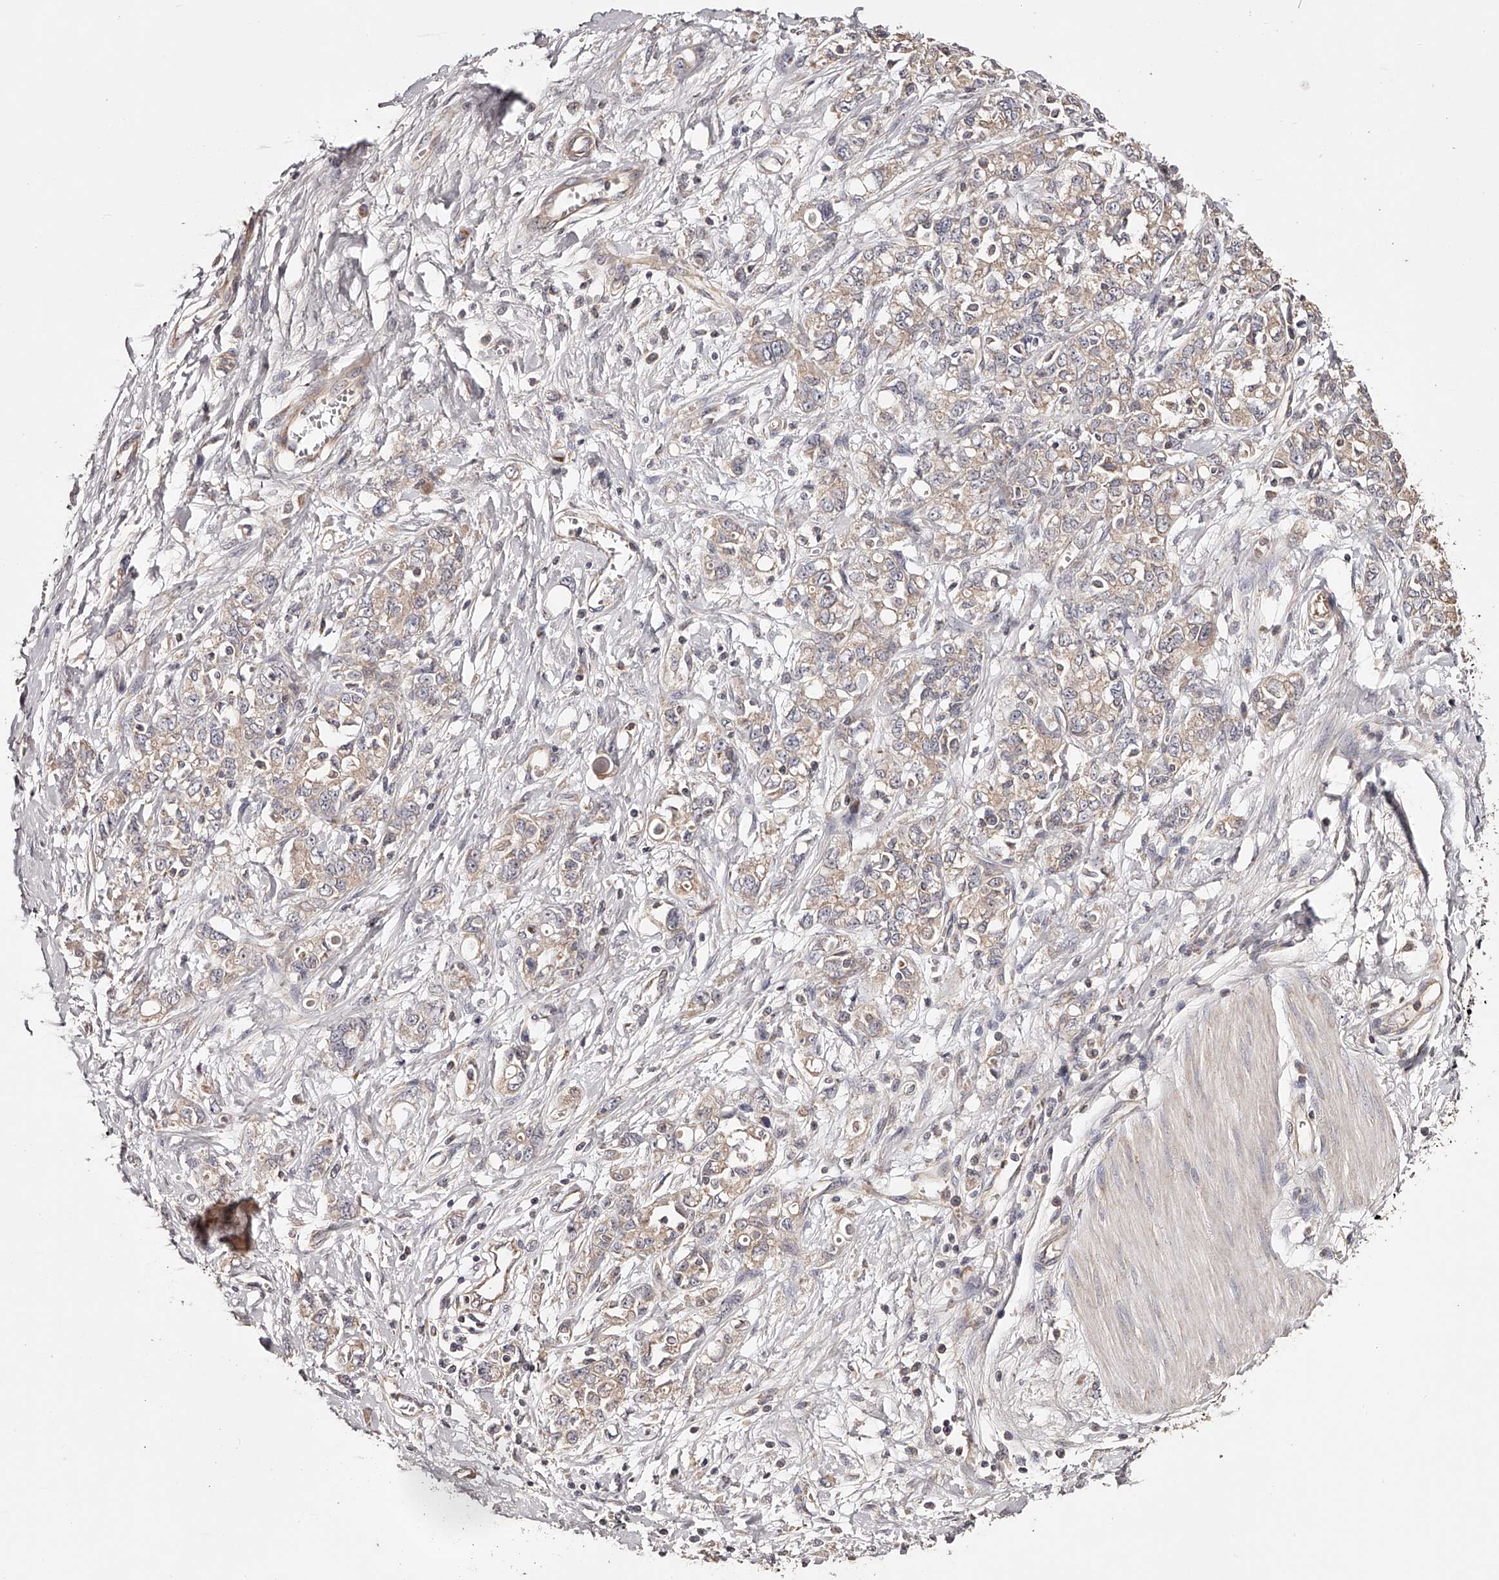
{"staining": {"intensity": "weak", "quantity": "<25%", "location": "cytoplasmic/membranous"}, "tissue": "stomach cancer", "cell_type": "Tumor cells", "image_type": "cancer", "snomed": [{"axis": "morphology", "description": "Adenocarcinoma, NOS"}, {"axis": "topography", "description": "Stomach"}], "caption": "The immunohistochemistry photomicrograph has no significant staining in tumor cells of adenocarcinoma (stomach) tissue. The staining was performed using DAB to visualize the protein expression in brown, while the nuclei were stained in blue with hematoxylin (Magnification: 20x).", "gene": "USP21", "patient": {"sex": "female", "age": 76}}